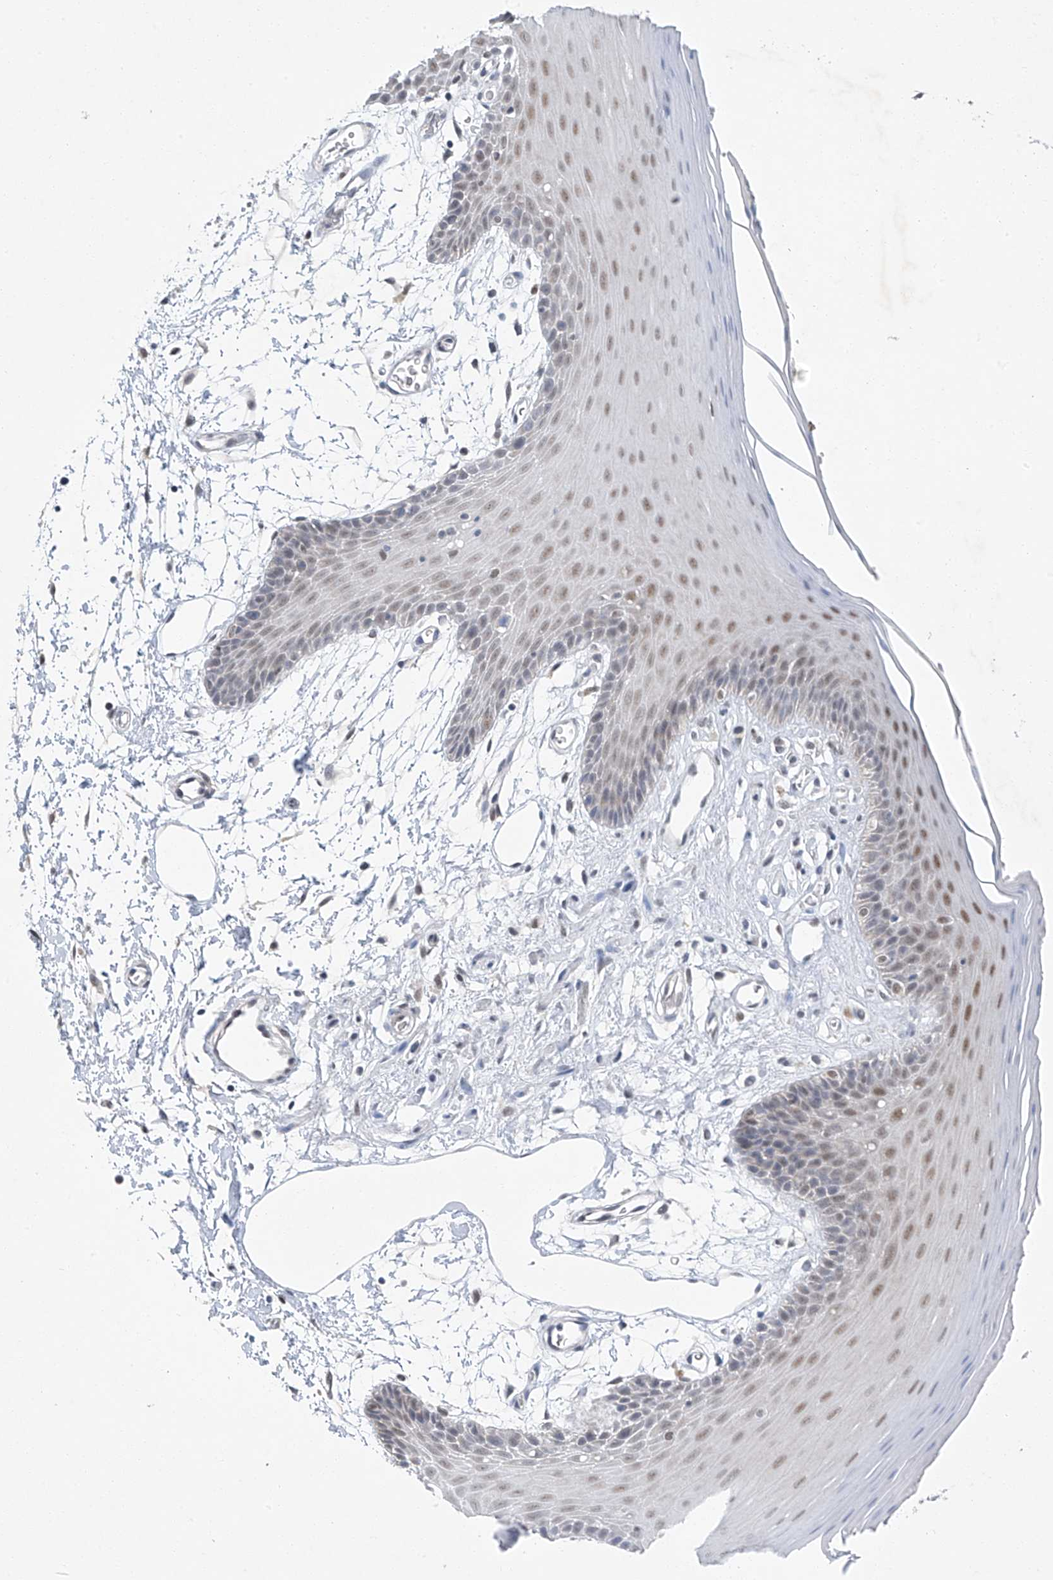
{"staining": {"intensity": "moderate", "quantity": "25%-75%", "location": "nuclear"}, "tissue": "oral mucosa", "cell_type": "Squamous epithelial cells", "image_type": "normal", "snomed": [{"axis": "morphology", "description": "Normal tissue, NOS"}, {"axis": "topography", "description": "Skeletal muscle"}, {"axis": "topography", "description": "Oral tissue"}, {"axis": "topography", "description": "Salivary gland"}, {"axis": "topography", "description": "Peripheral nerve tissue"}], "caption": "High-magnification brightfield microscopy of unremarkable oral mucosa stained with DAB (3,3'-diaminobenzidine) (brown) and counterstained with hematoxylin (blue). squamous epithelial cells exhibit moderate nuclear positivity is identified in approximately25%-75% of cells.", "gene": "TAF8", "patient": {"sex": "male", "age": 54}}